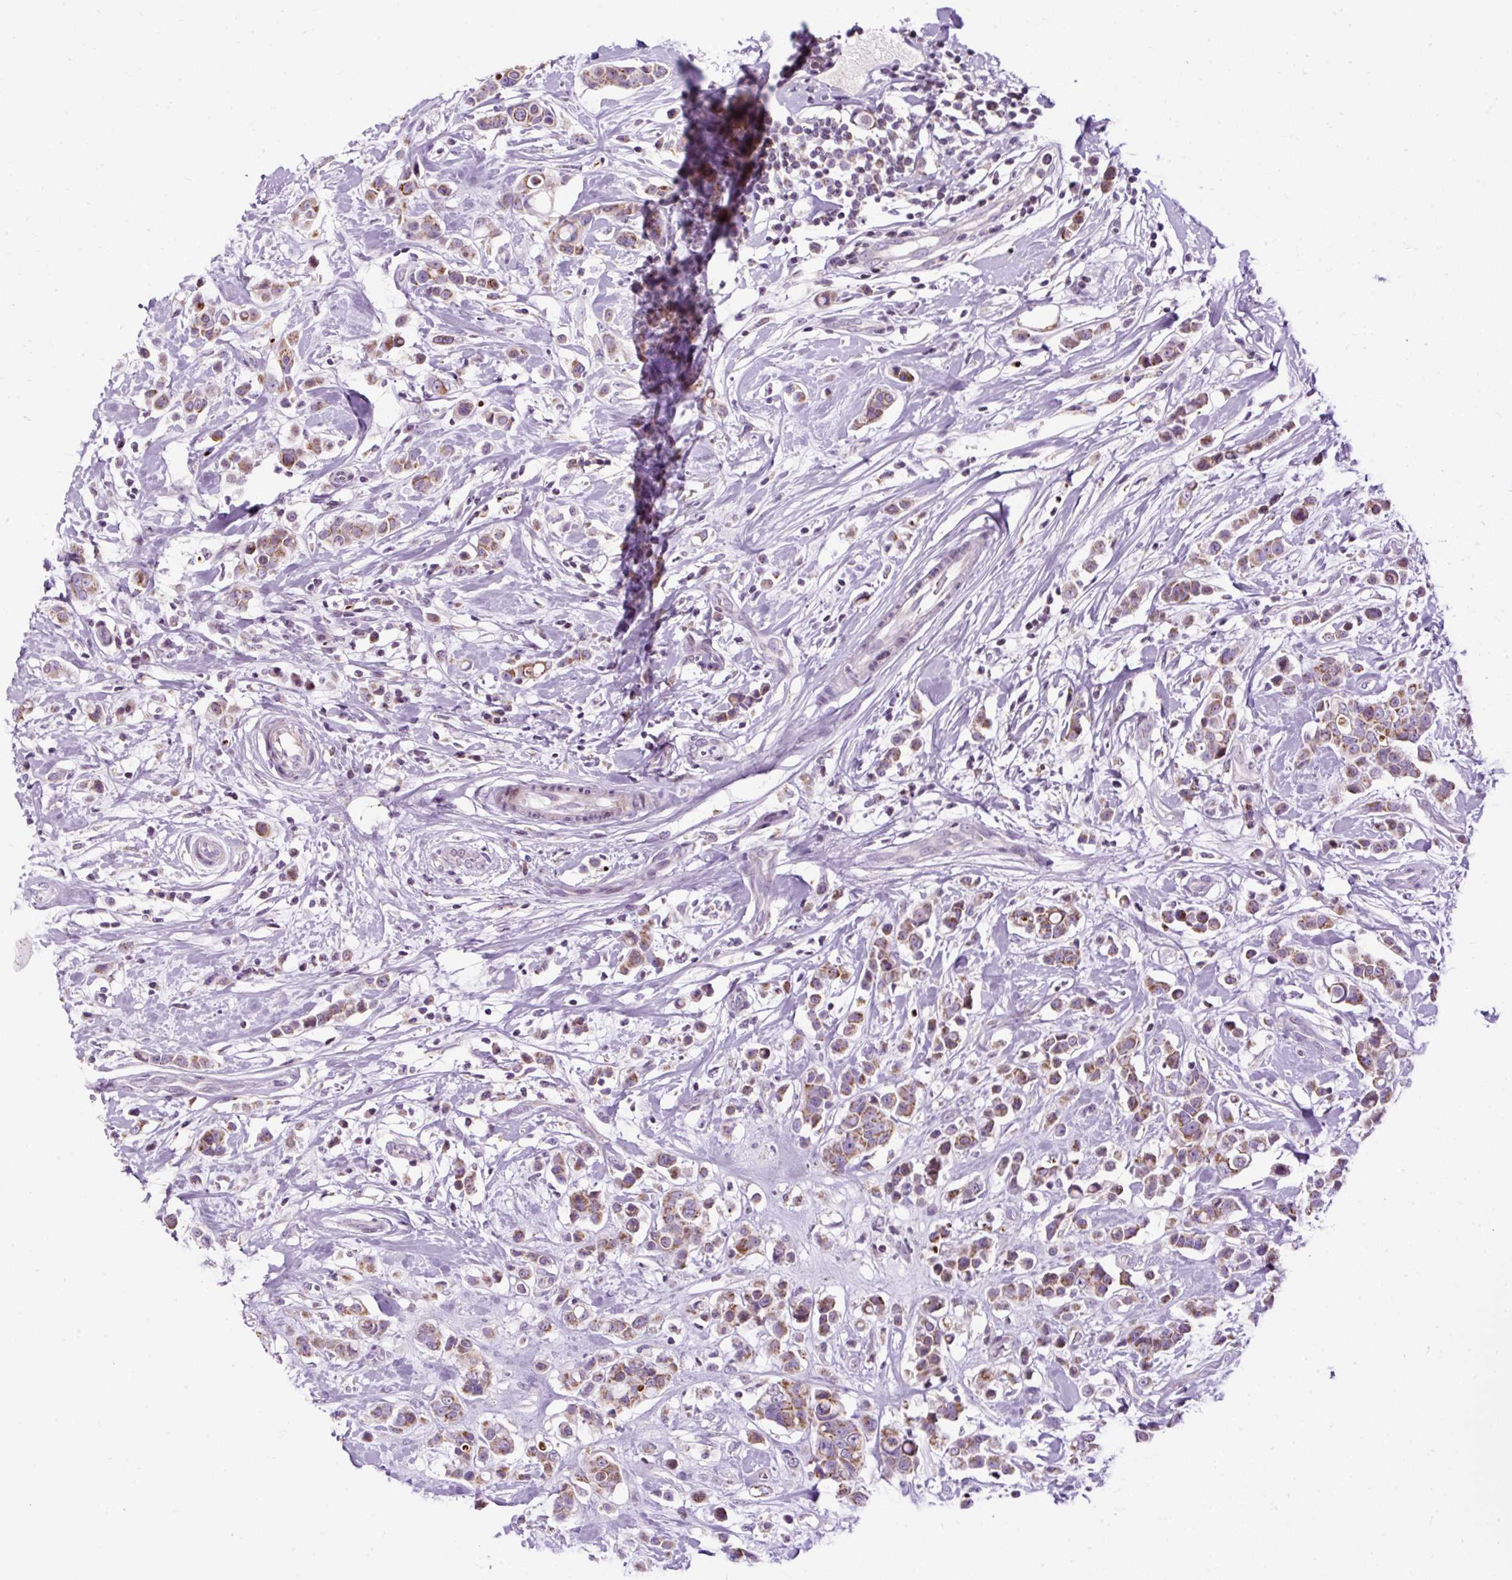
{"staining": {"intensity": "moderate", "quantity": ">75%", "location": "cytoplasmic/membranous"}, "tissue": "breast cancer", "cell_type": "Tumor cells", "image_type": "cancer", "snomed": [{"axis": "morphology", "description": "Duct carcinoma"}, {"axis": "topography", "description": "Breast"}], "caption": "Brown immunohistochemical staining in breast invasive ductal carcinoma demonstrates moderate cytoplasmic/membranous expression in approximately >75% of tumor cells. (Stains: DAB (3,3'-diaminobenzidine) in brown, nuclei in blue, Microscopy: brightfield microscopy at high magnification).", "gene": "FMC1", "patient": {"sex": "female", "age": 27}}